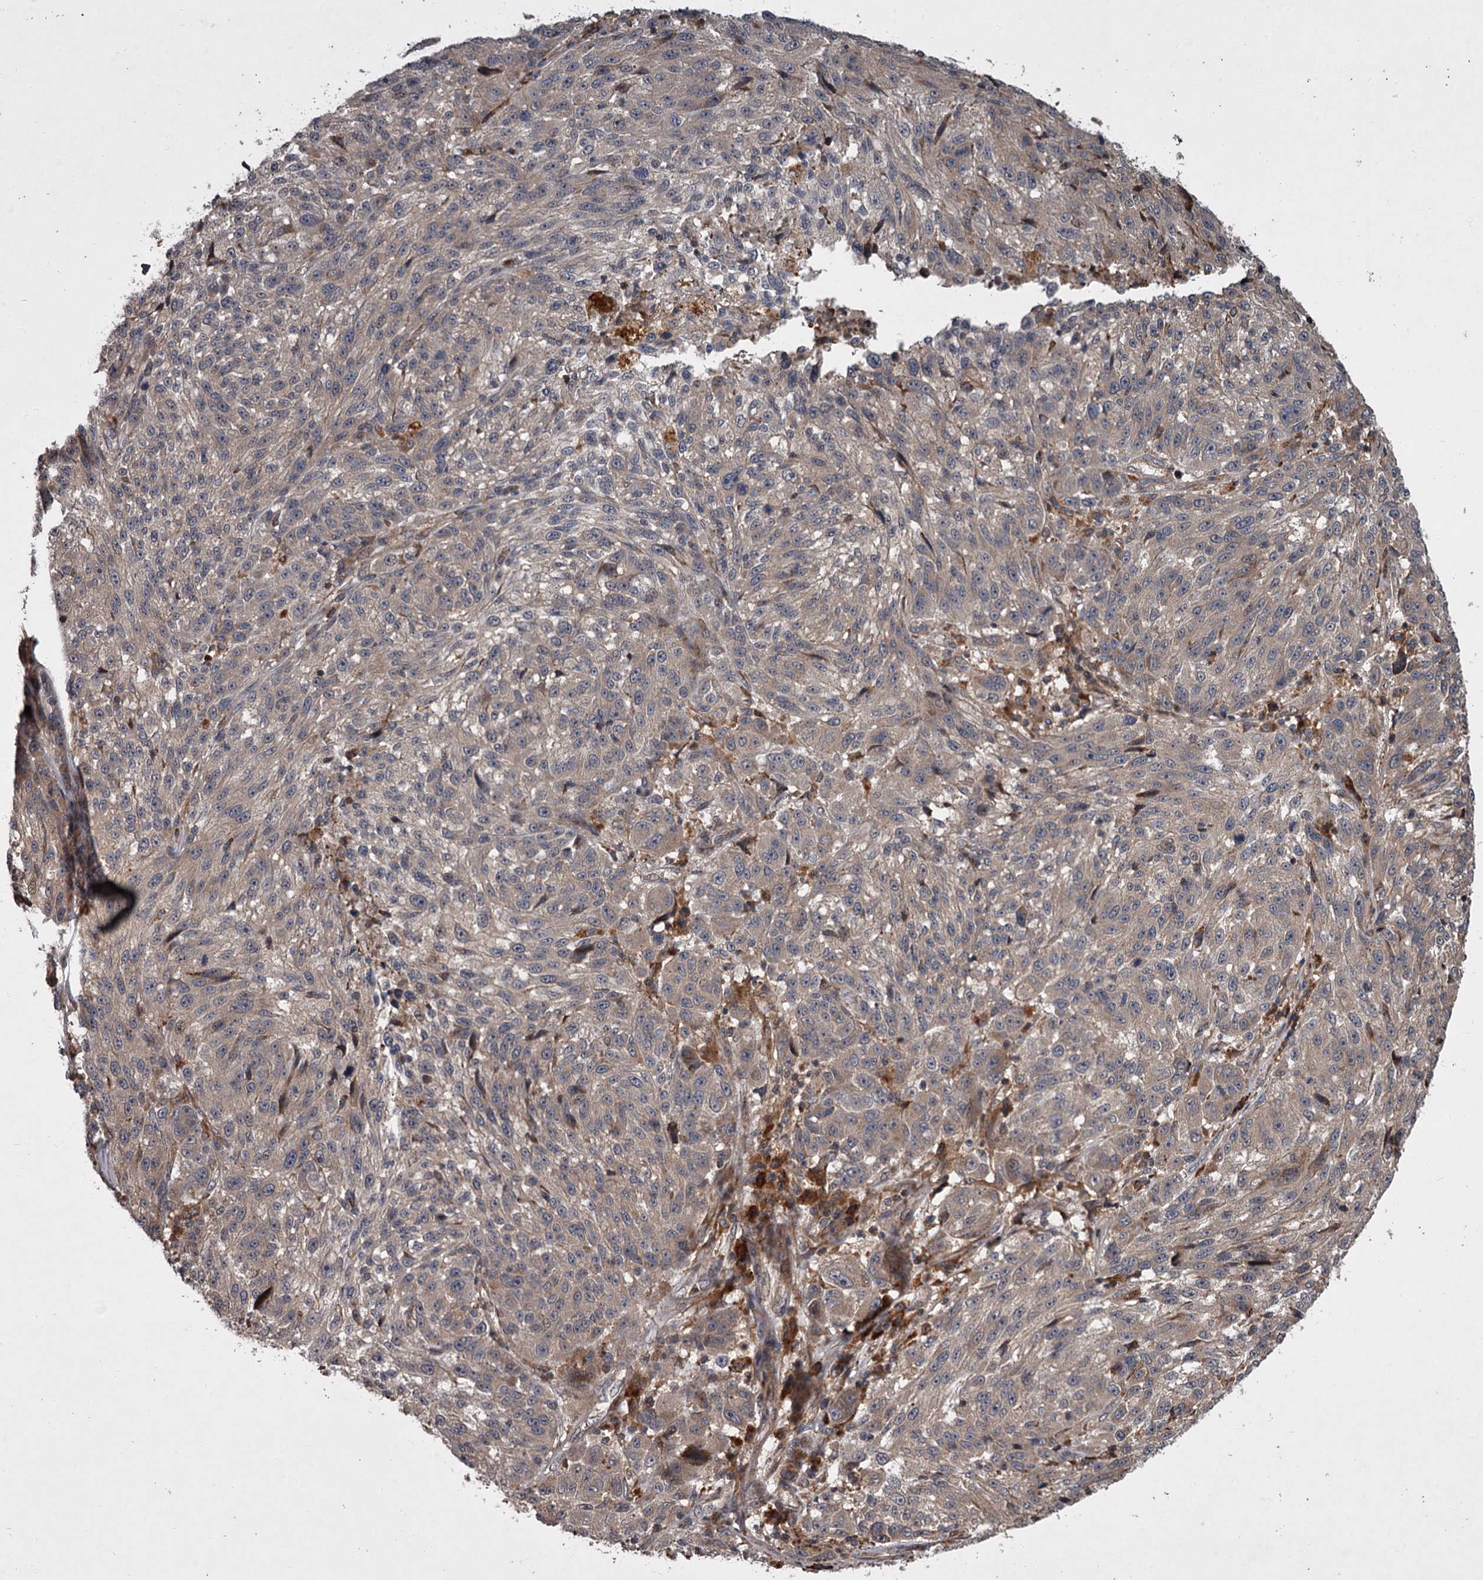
{"staining": {"intensity": "negative", "quantity": "none", "location": "none"}, "tissue": "melanoma", "cell_type": "Tumor cells", "image_type": "cancer", "snomed": [{"axis": "morphology", "description": "Malignant melanoma, NOS"}, {"axis": "topography", "description": "Skin"}], "caption": "Tumor cells are negative for protein expression in human malignant melanoma.", "gene": "UNC93B1", "patient": {"sex": "male", "age": 53}}